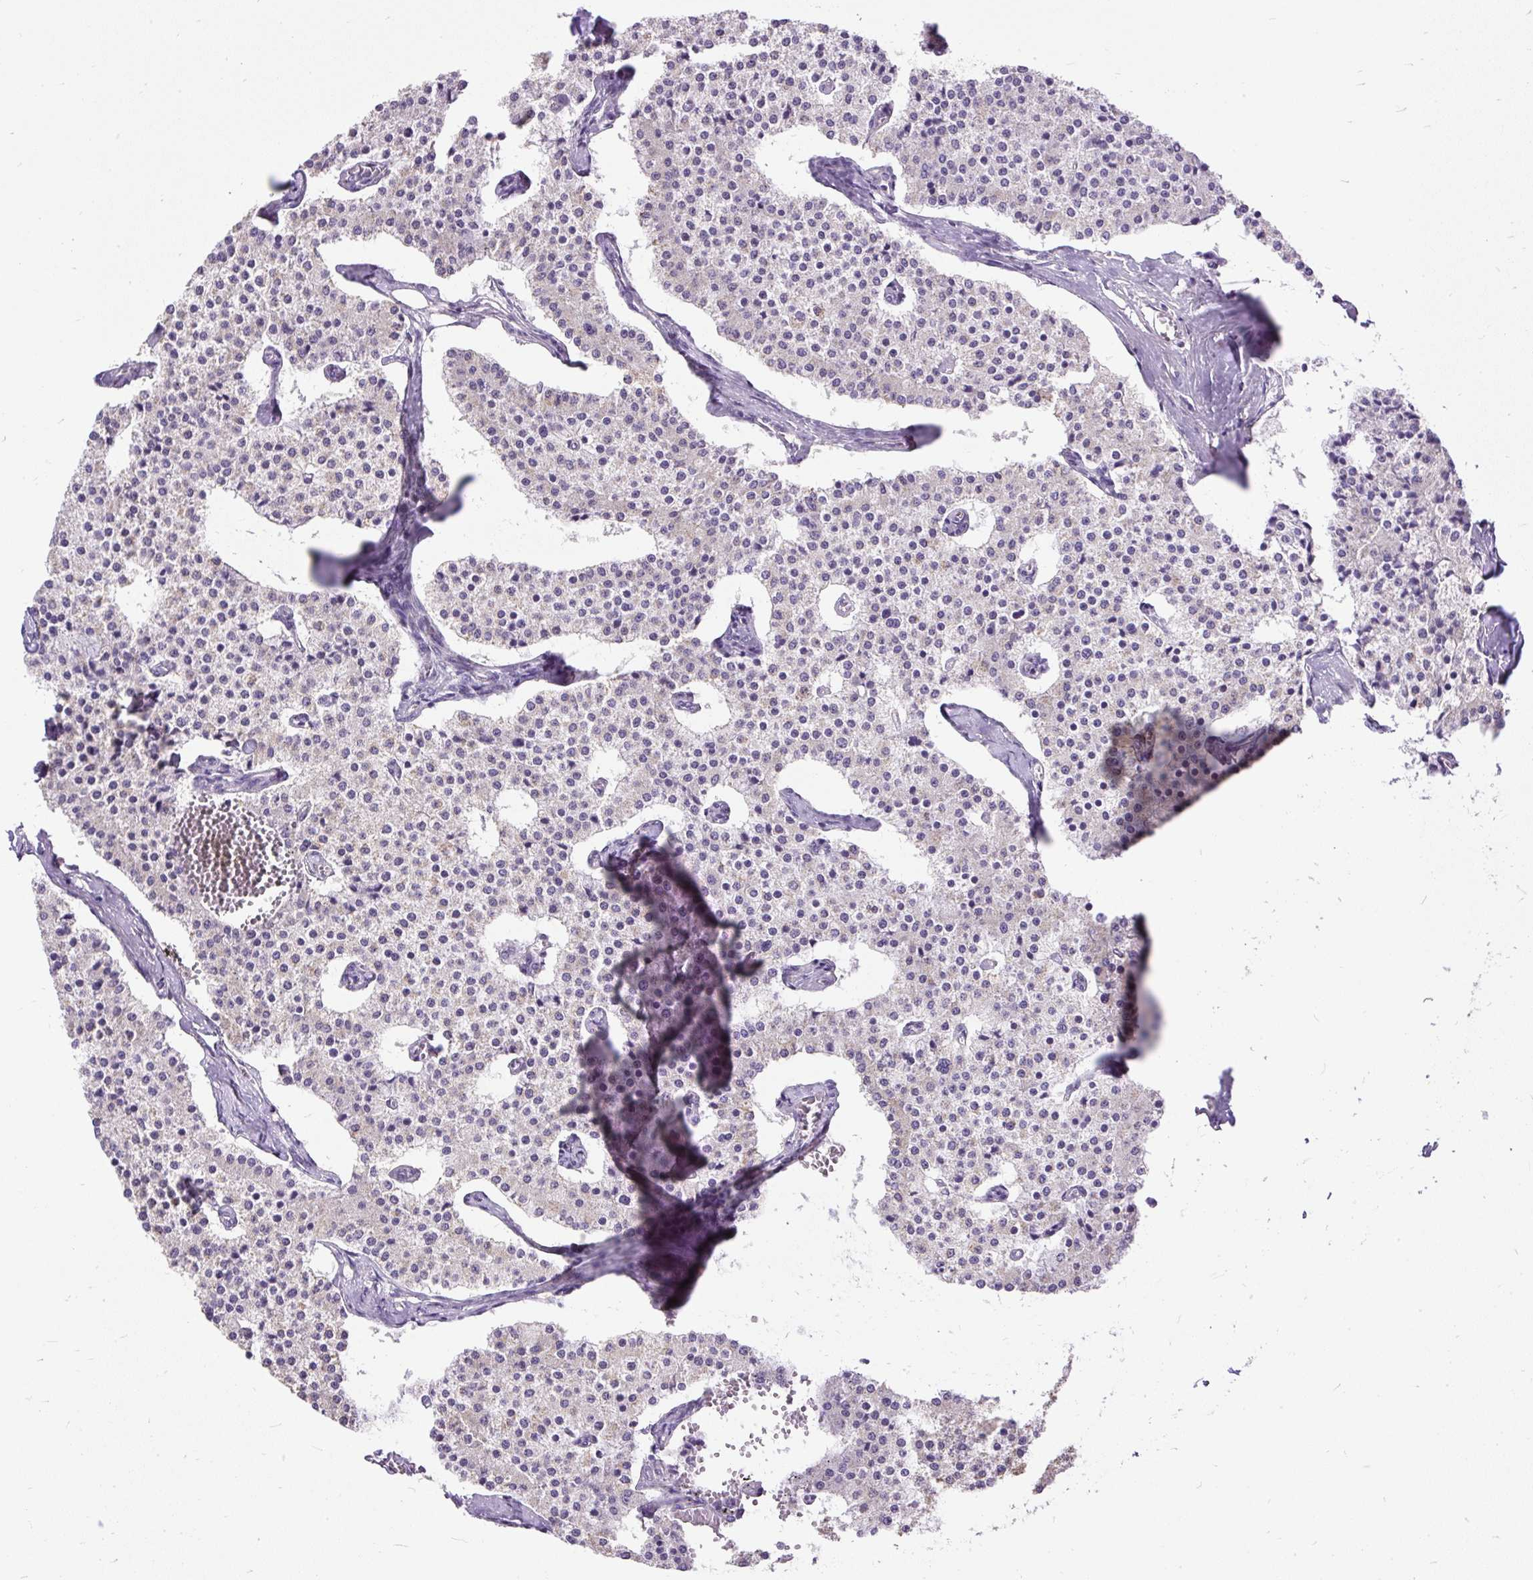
{"staining": {"intensity": "moderate", "quantity": "<25%", "location": "cytoplasmic/membranous"}, "tissue": "carcinoid", "cell_type": "Tumor cells", "image_type": "cancer", "snomed": [{"axis": "morphology", "description": "Carcinoid, malignant, NOS"}, {"axis": "topography", "description": "Colon"}], "caption": "Tumor cells show low levels of moderate cytoplasmic/membranous staining in about <25% of cells in human carcinoid.", "gene": "GBX1", "patient": {"sex": "female", "age": 52}}